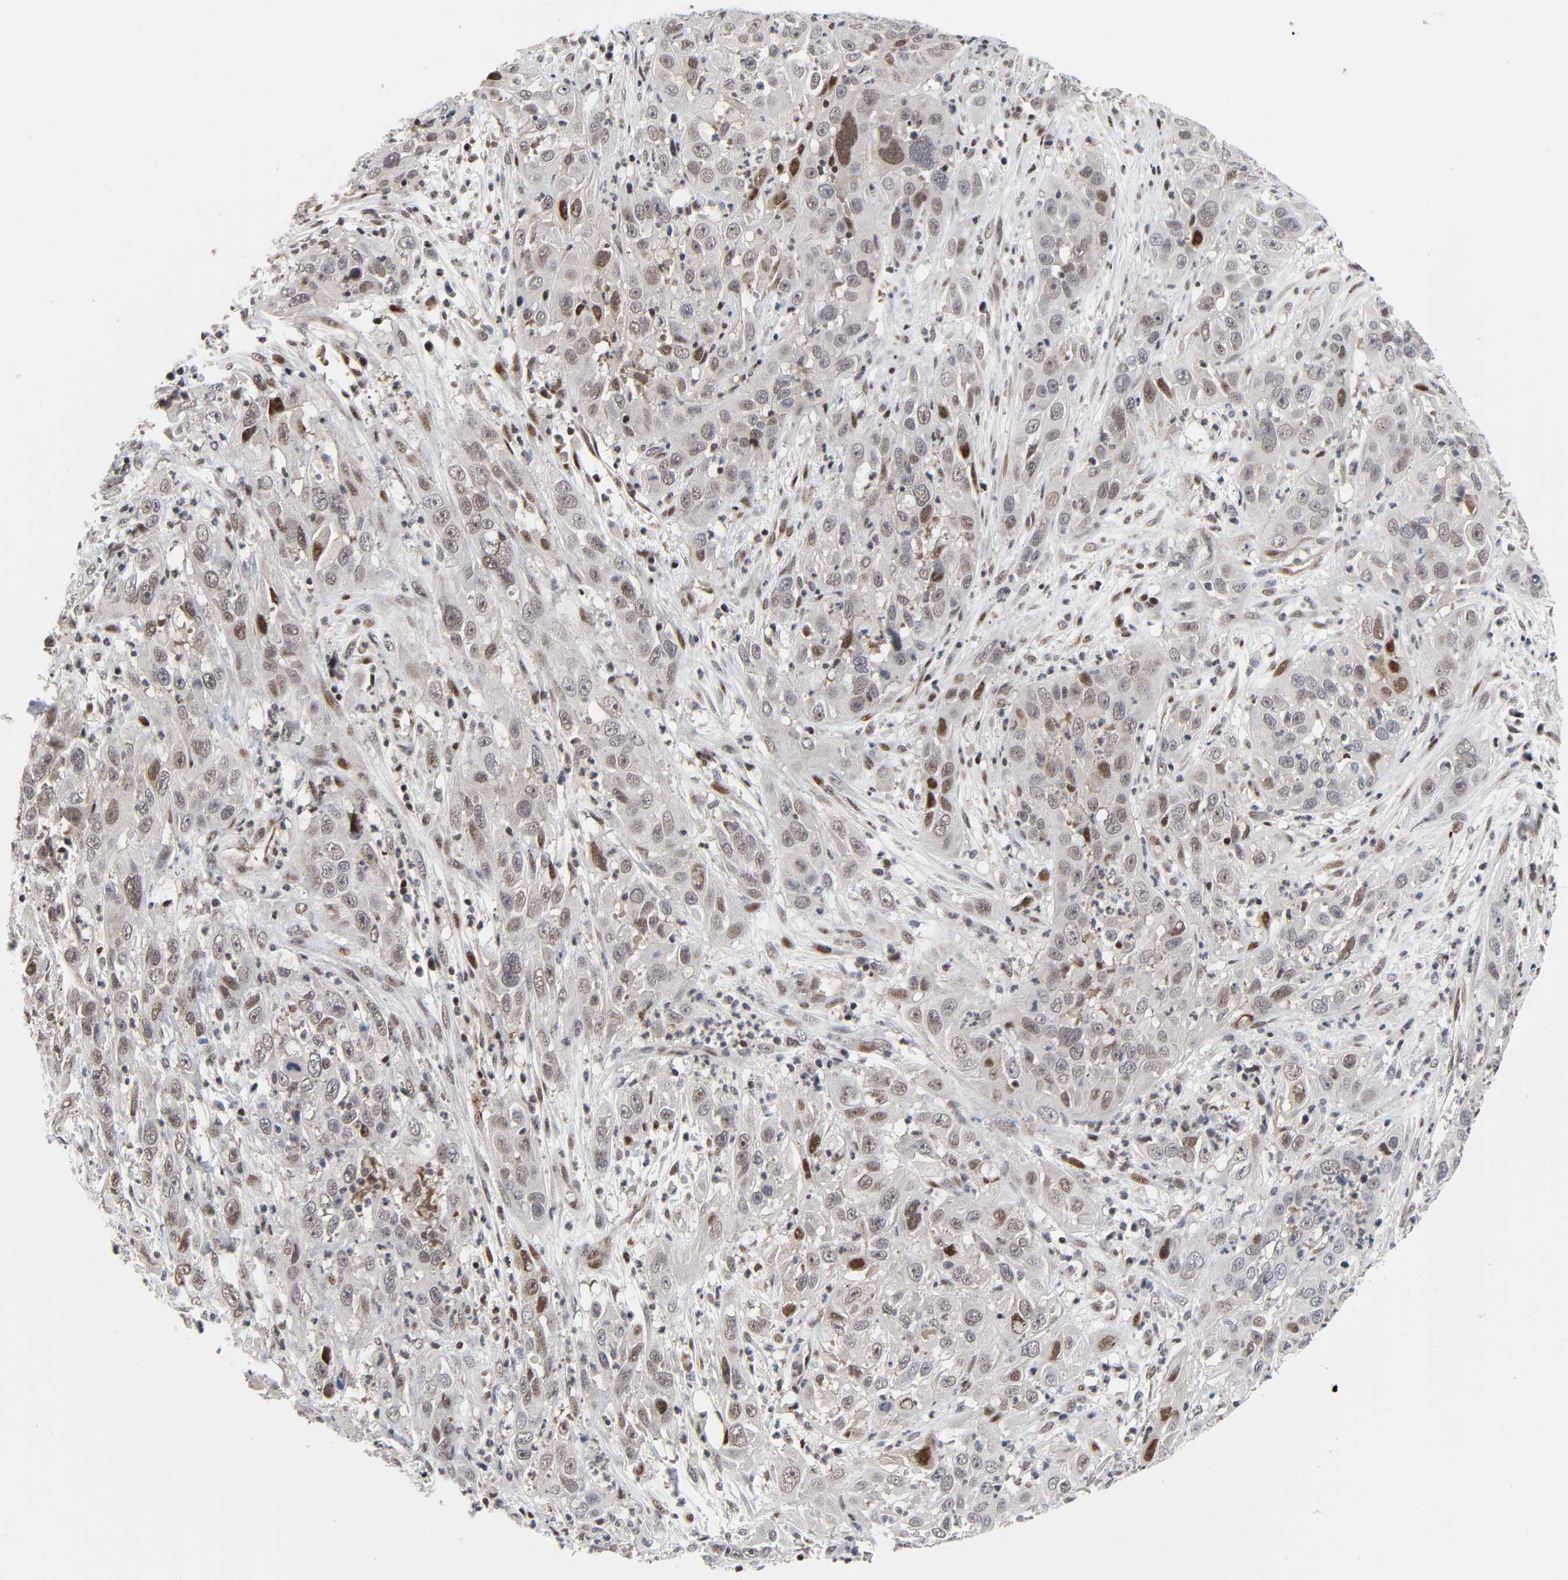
{"staining": {"intensity": "weak", "quantity": "25%-75%", "location": "nuclear"}, "tissue": "cervical cancer", "cell_type": "Tumor cells", "image_type": "cancer", "snomed": [{"axis": "morphology", "description": "Squamous cell carcinoma, NOS"}, {"axis": "topography", "description": "Cervix"}], "caption": "A brown stain highlights weak nuclear positivity of a protein in human cervical cancer tumor cells.", "gene": "STK38", "patient": {"sex": "female", "age": 32}}